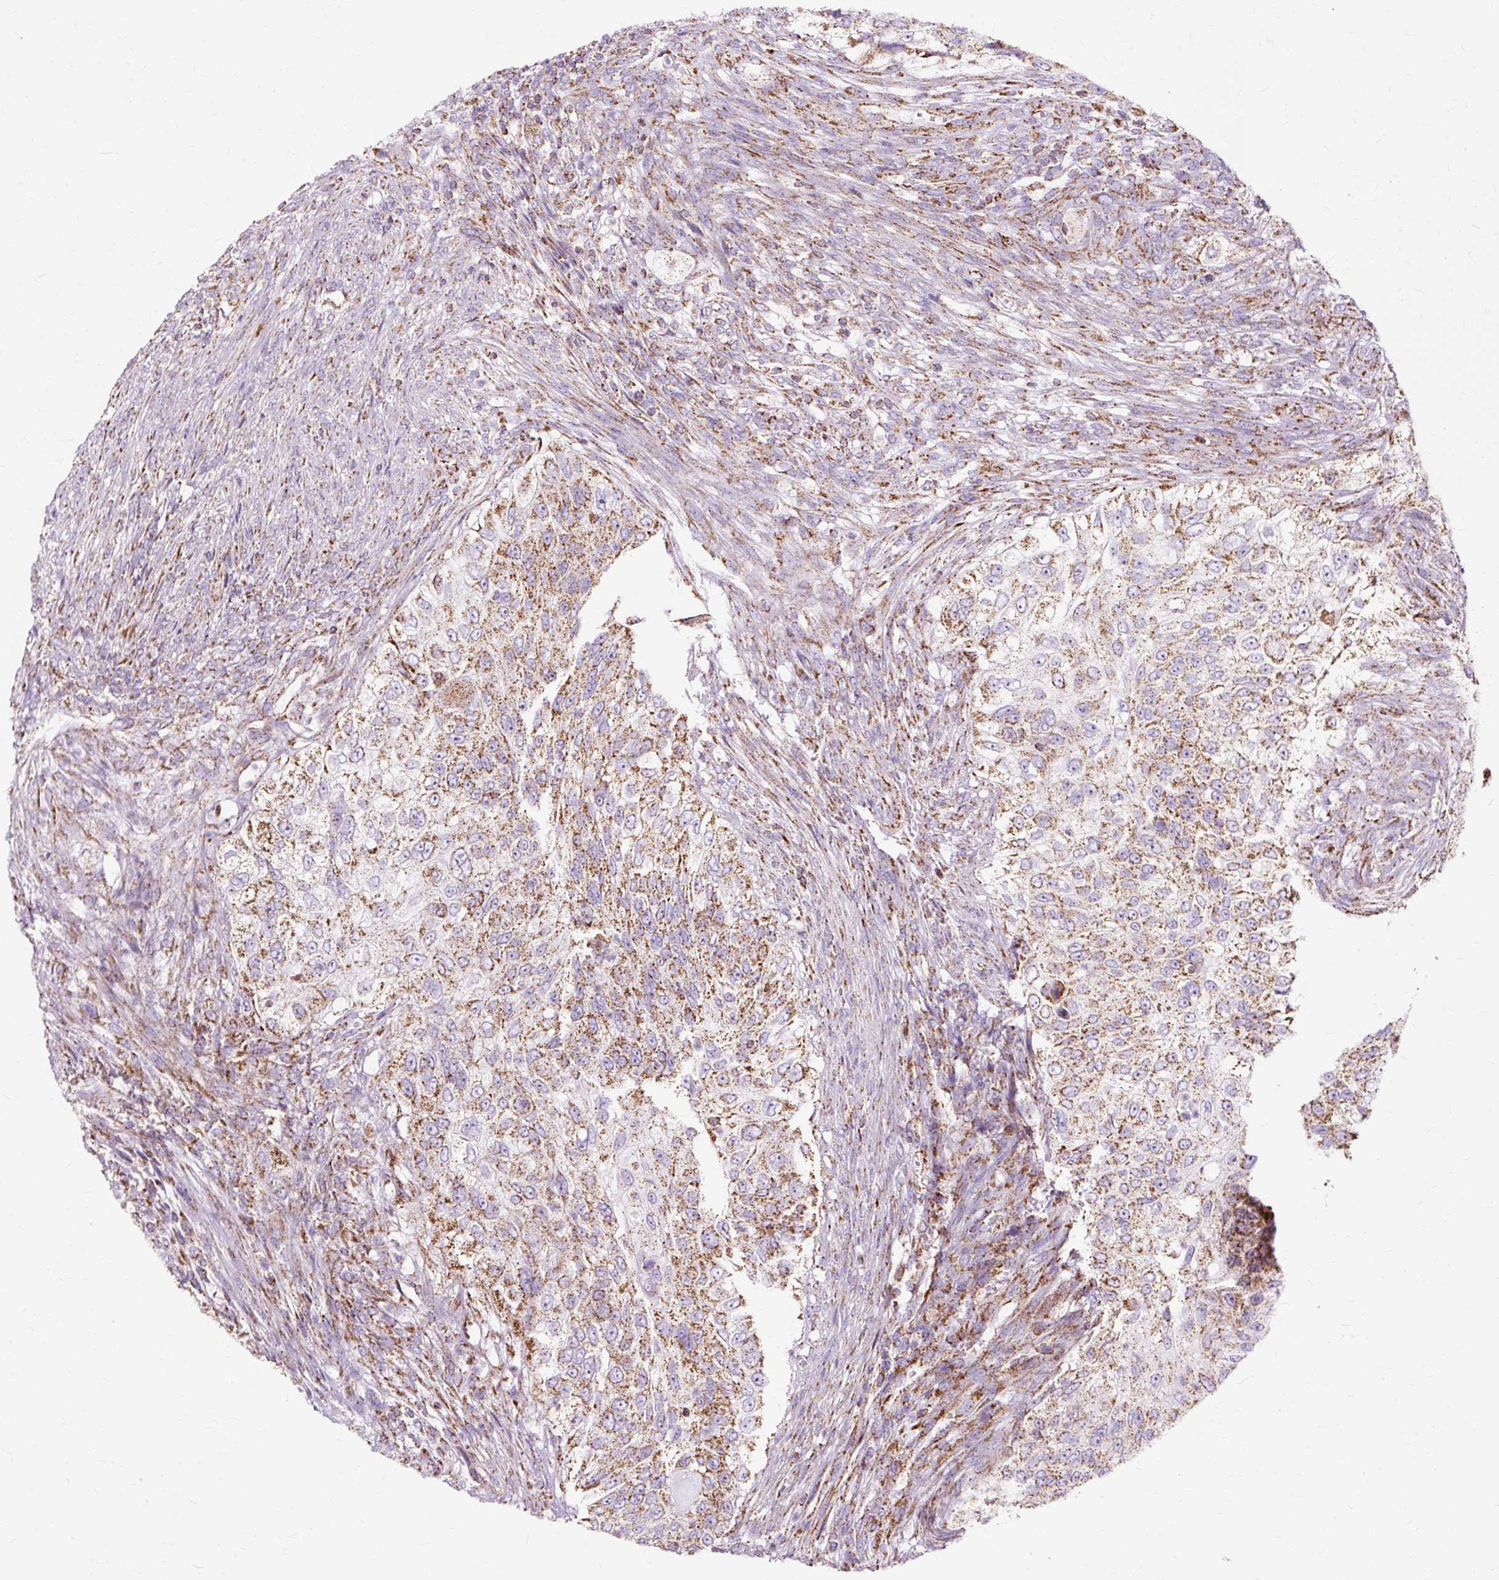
{"staining": {"intensity": "moderate", "quantity": ">75%", "location": "cytoplasmic/membranous"}, "tissue": "urothelial cancer", "cell_type": "Tumor cells", "image_type": "cancer", "snomed": [{"axis": "morphology", "description": "Urothelial carcinoma, High grade"}, {"axis": "topography", "description": "Urinary bladder"}], "caption": "Immunohistochemistry micrograph of human urothelial cancer stained for a protein (brown), which displays medium levels of moderate cytoplasmic/membranous staining in approximately >75% of tumor cells.", "gene": "DLAT", "patient": {"sex": "female", "age": 60}}